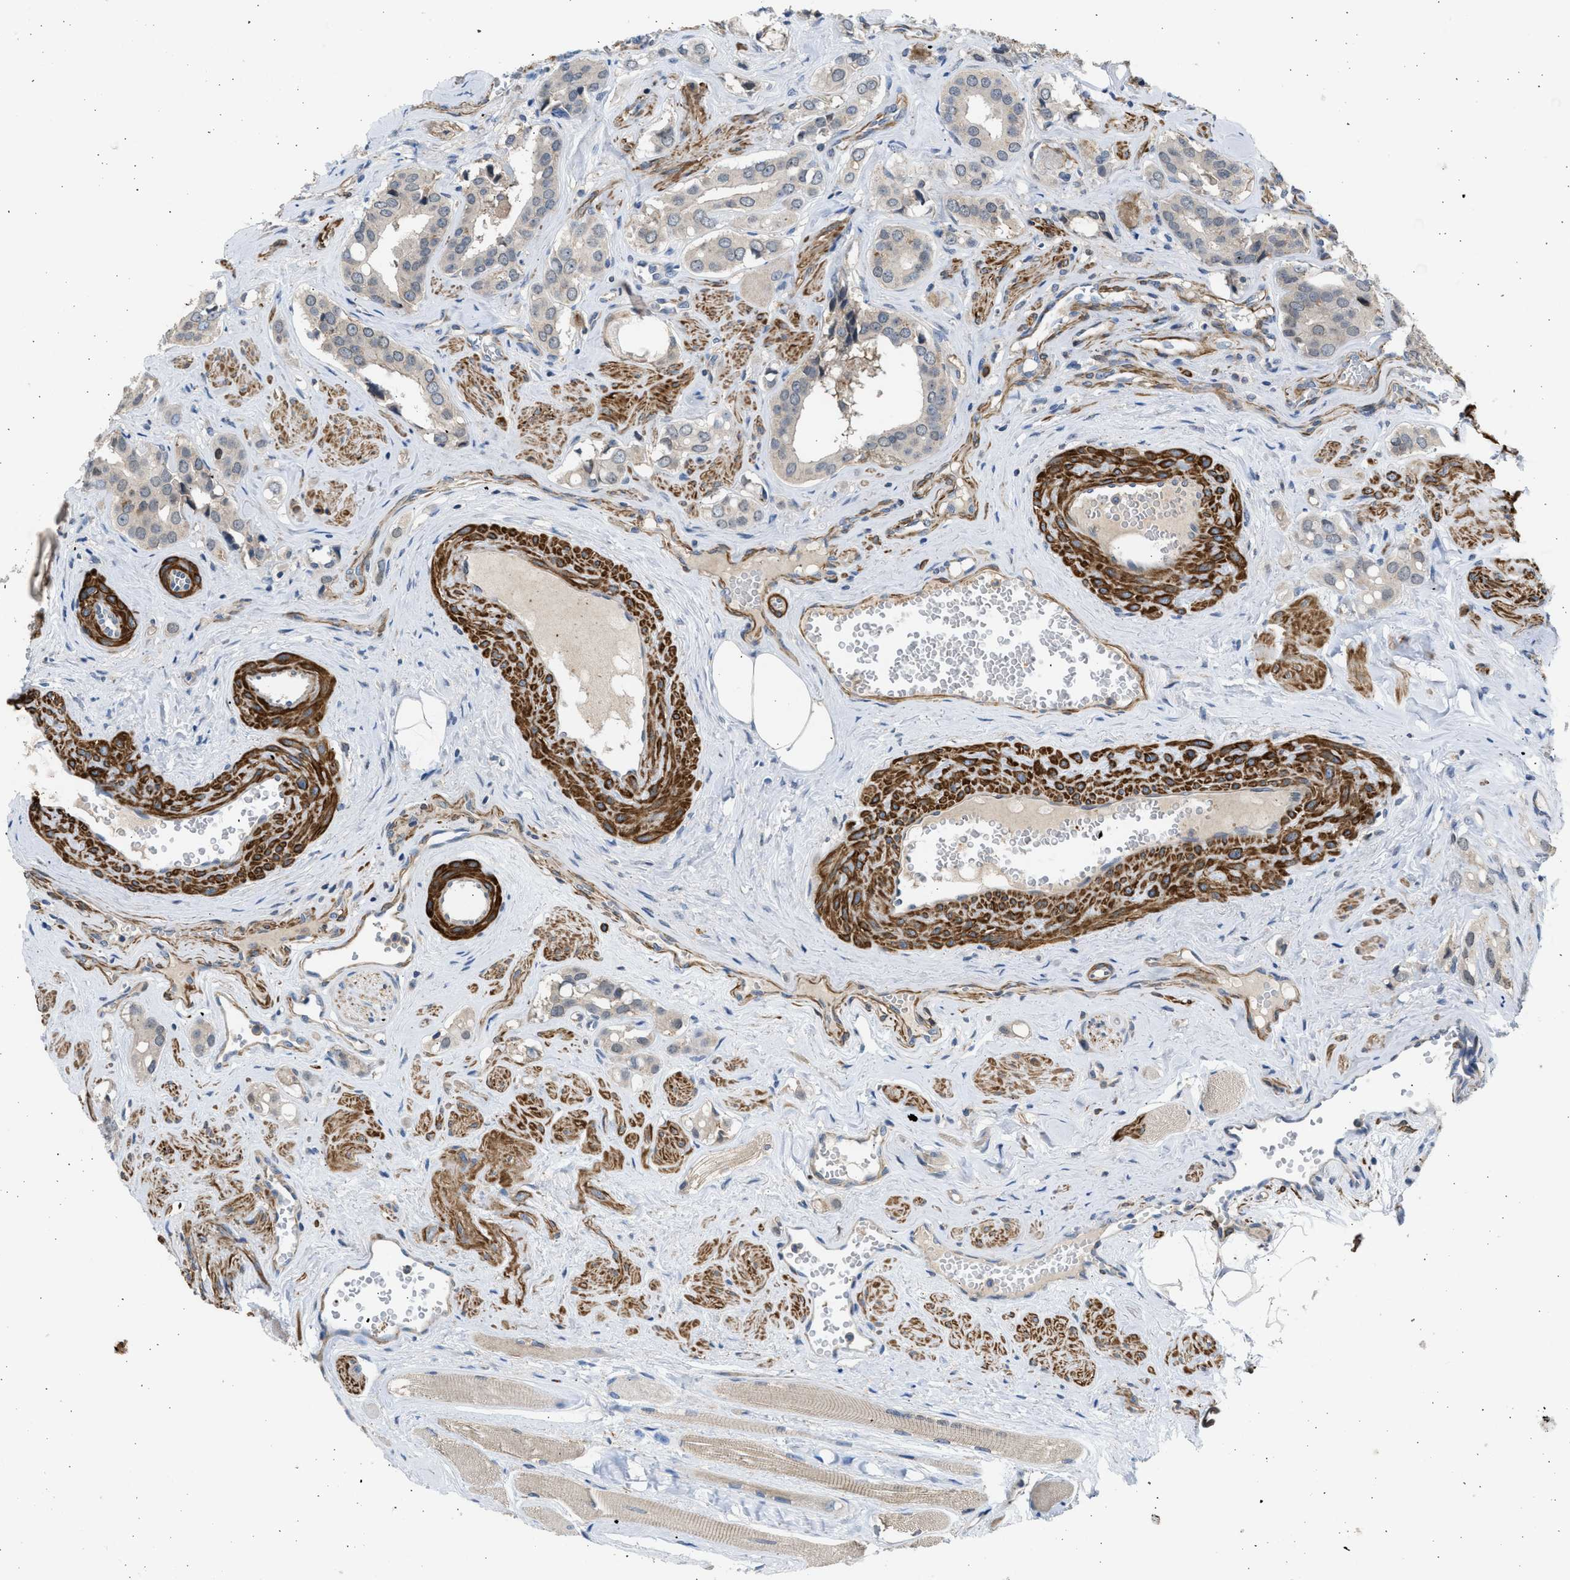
{"staining": {"intensity": "negative", "quantity": "none", "location": "none"}, "tissue": "prostate cancer", "cell_type": "Tumor cells", "image_type": "cancer", "snomed": [{"axis": "morphology", "description": "Adenocarcinoma, High grade"}, {"axis": "topography", "description": "Prostate"}], "caption": "Prostate adenocarcinoma (high-grade) was stained to show a protein in brown. There is no significant expression in tumor cells.", "gene": "PCNX3", "patient": {"sex": "male", "age": 52}}